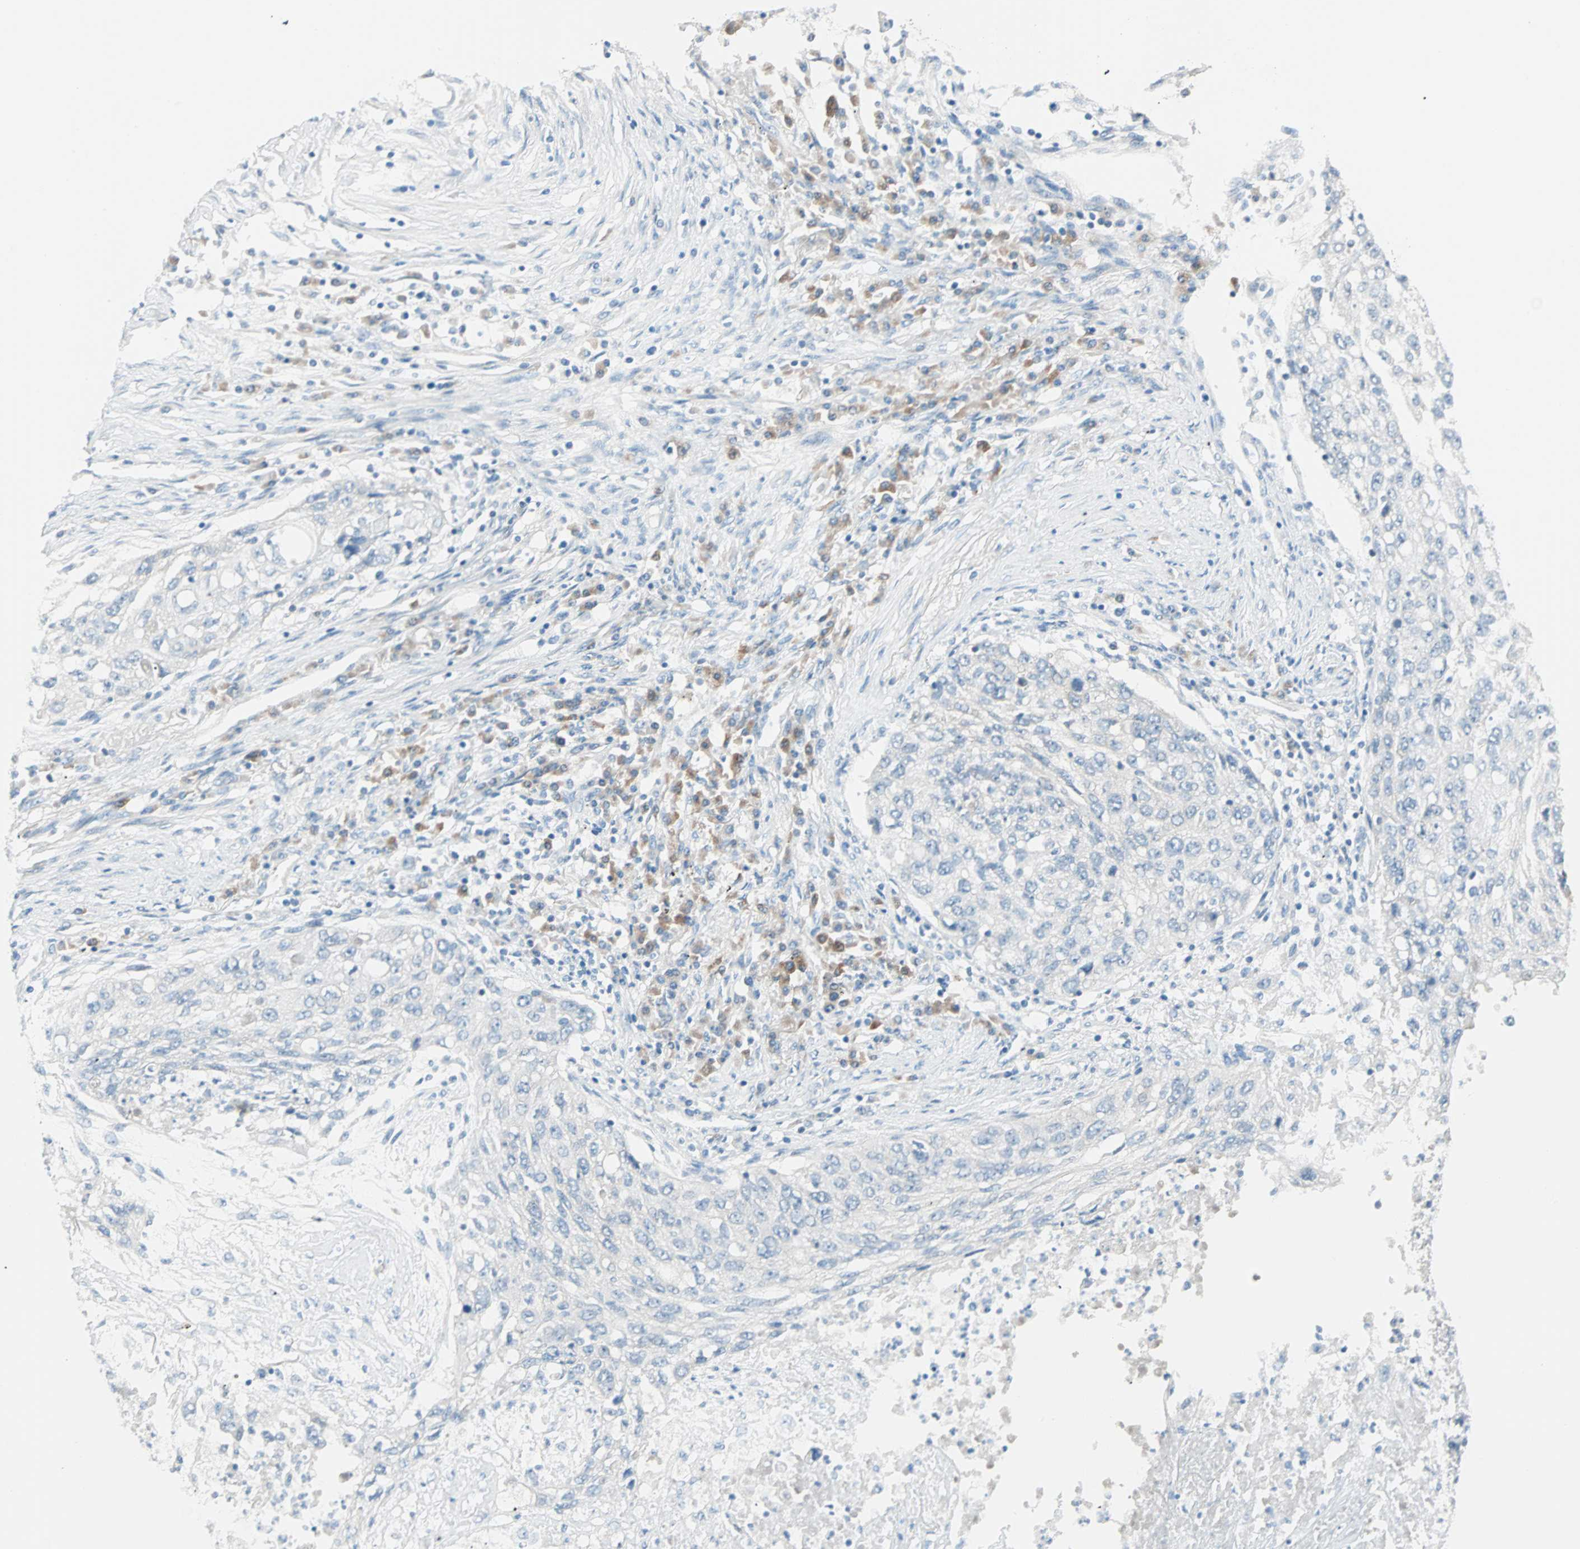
{"staining": {"intensity": "negative", "quantity": "none", "location": "none"}, "tissue": "lung cancer", "cell_type": "Tumor cells", "image_type": "cancer", "snomed": [{"axis": "morphology", "description": "Squamous cell carcinoma, NOS"}, {"axis": "topography", "description": "Lung"}], "caption": "Immunohistochemistry micrograph of neoplastic tissue: human squamous cell carcinoma (lung) stained with DAB shows no significant protein positivity in tumor cells. (Brightfield microscopy of DAB (3,3'-diaminobenzidine) IHC at high magnification).", "gene": "ATF6", "patient": {"sex": "female", "age": 63}}